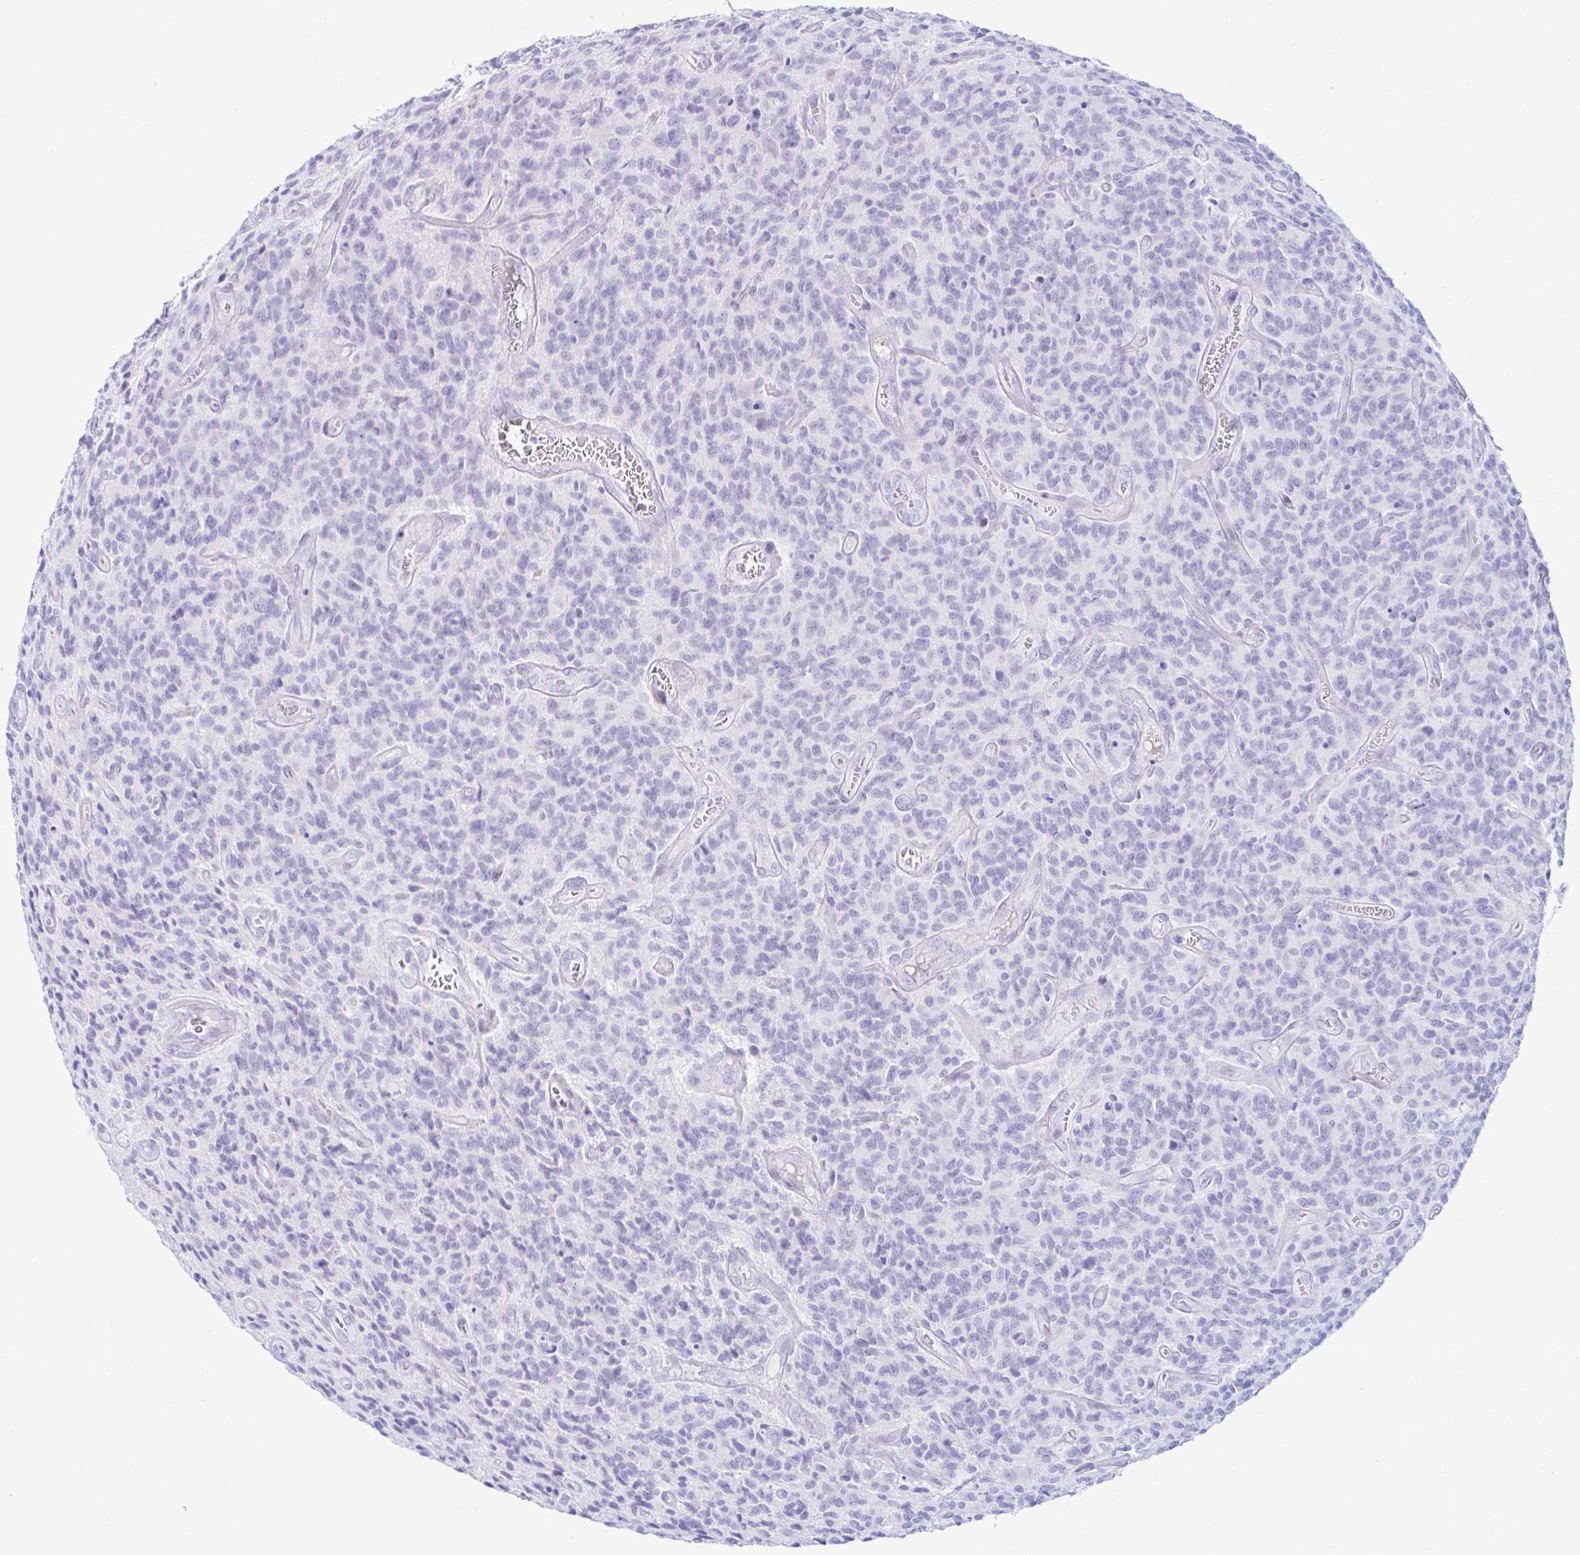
{"staining": {"intensity": "negative", "quantity": "none", "location": "none"}, "tissue": "glioma", "cell_type": "Tumor cells", "image_type": "cancer", "snomed": [{"axis": "morphology", "description": "Glioma, malignant, High grade"}, {"axis": "topography", "description": "Brain"}], "caption": "Human malignant glioma (high-grade) stained for a protein using IHC displays no expression in tumor cells.", "gene": "BEST1", "patient": {"sex": "male", "age": 76}}